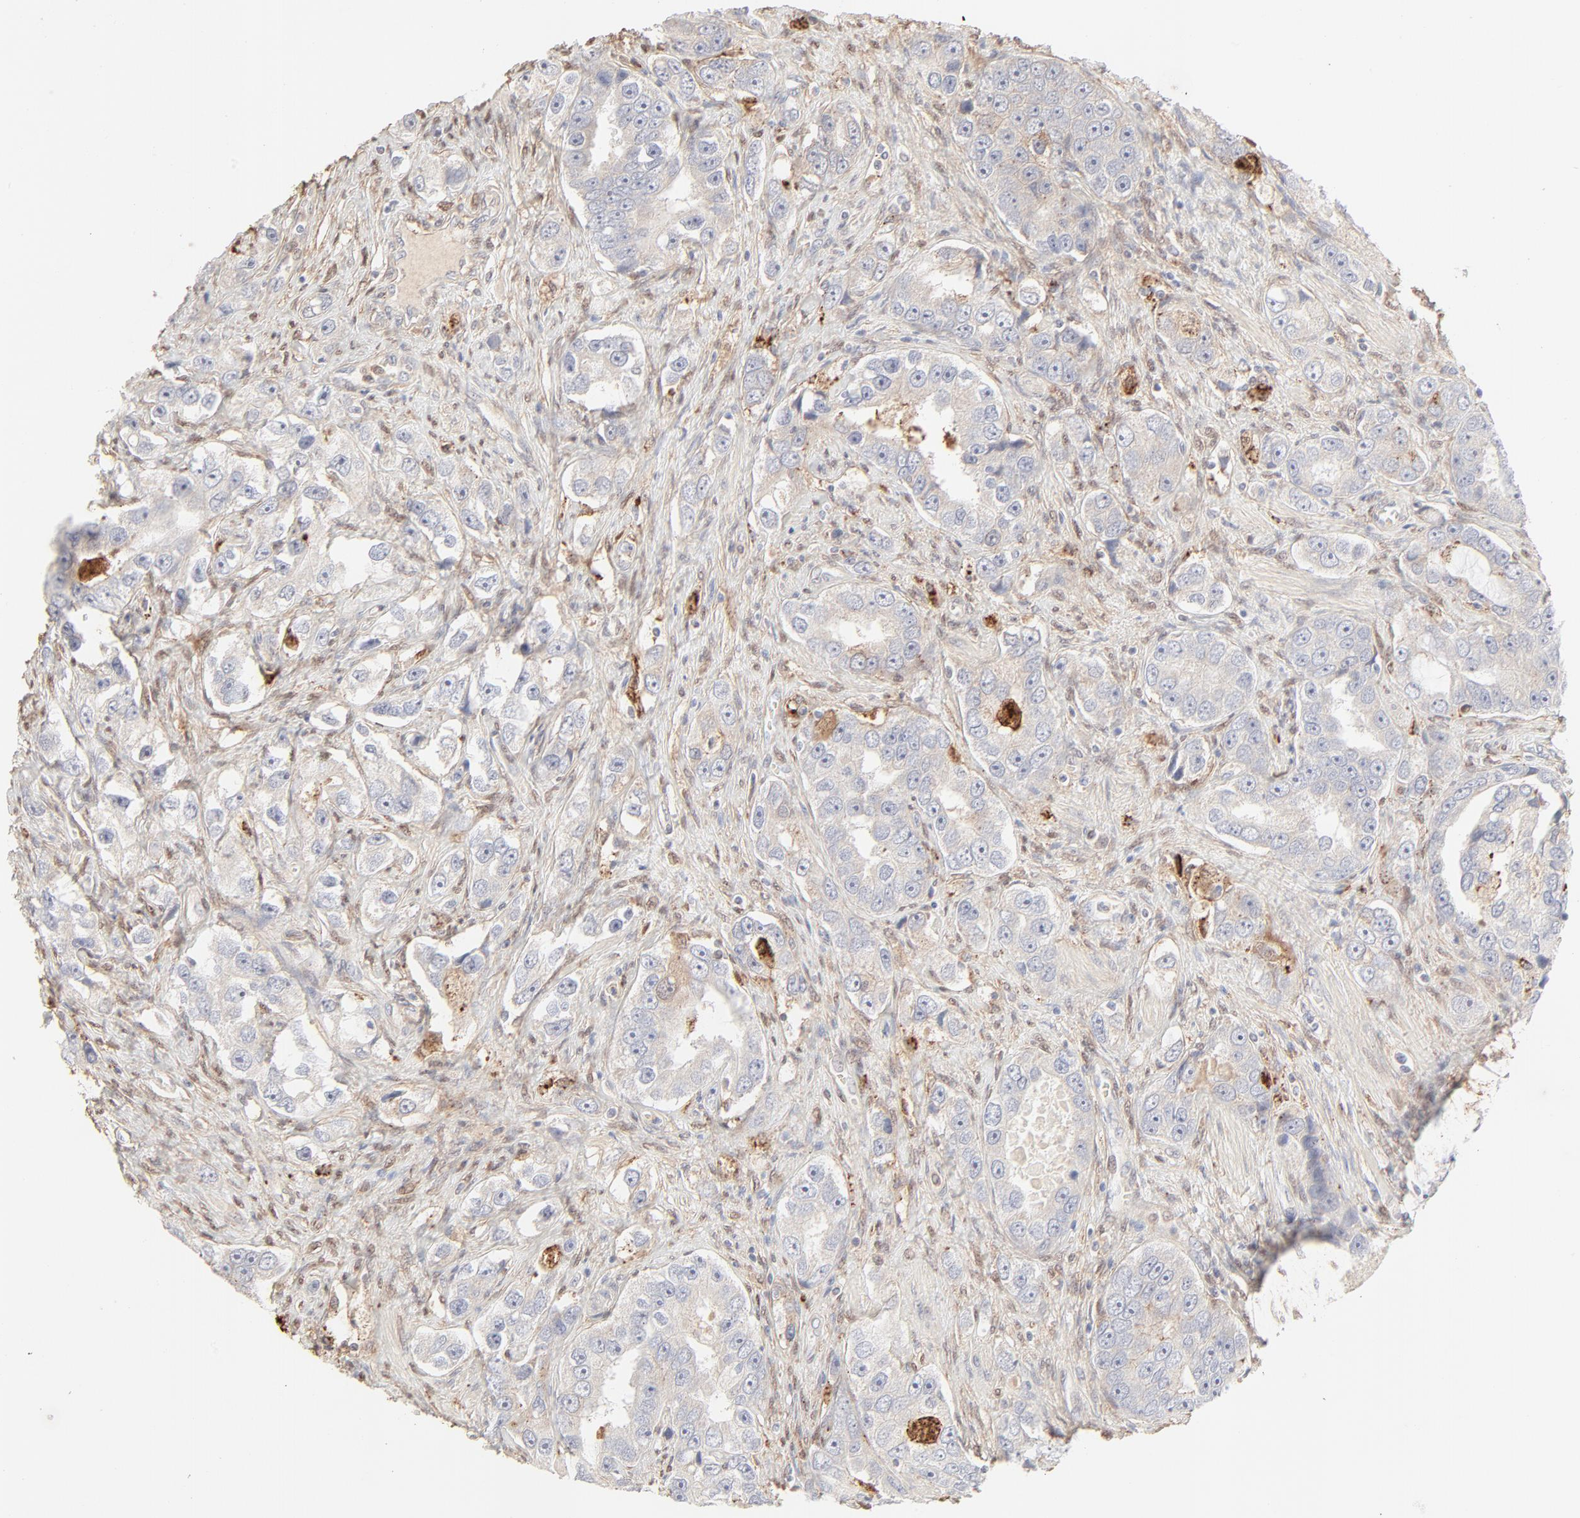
{"staining": {"intensity": "negative", "quantity": "none", "location": "none"}, "tissue": "prostate cancer", "cell_type": "Tumor cells", "image_type": "cancer", "snomed": [{"axis": "morphology", "description": "Adenocarcinoma, High grade"}, {"axis": "topography", "description": "Prostate"}], "caption": "Prostate cancer (high-grade adenocarcinoma) was stained to show a protein in brown. There is no significant expression in tumor cells.", "gene": "LGALS2", "patient": {"sex": "male", "age": 63}}